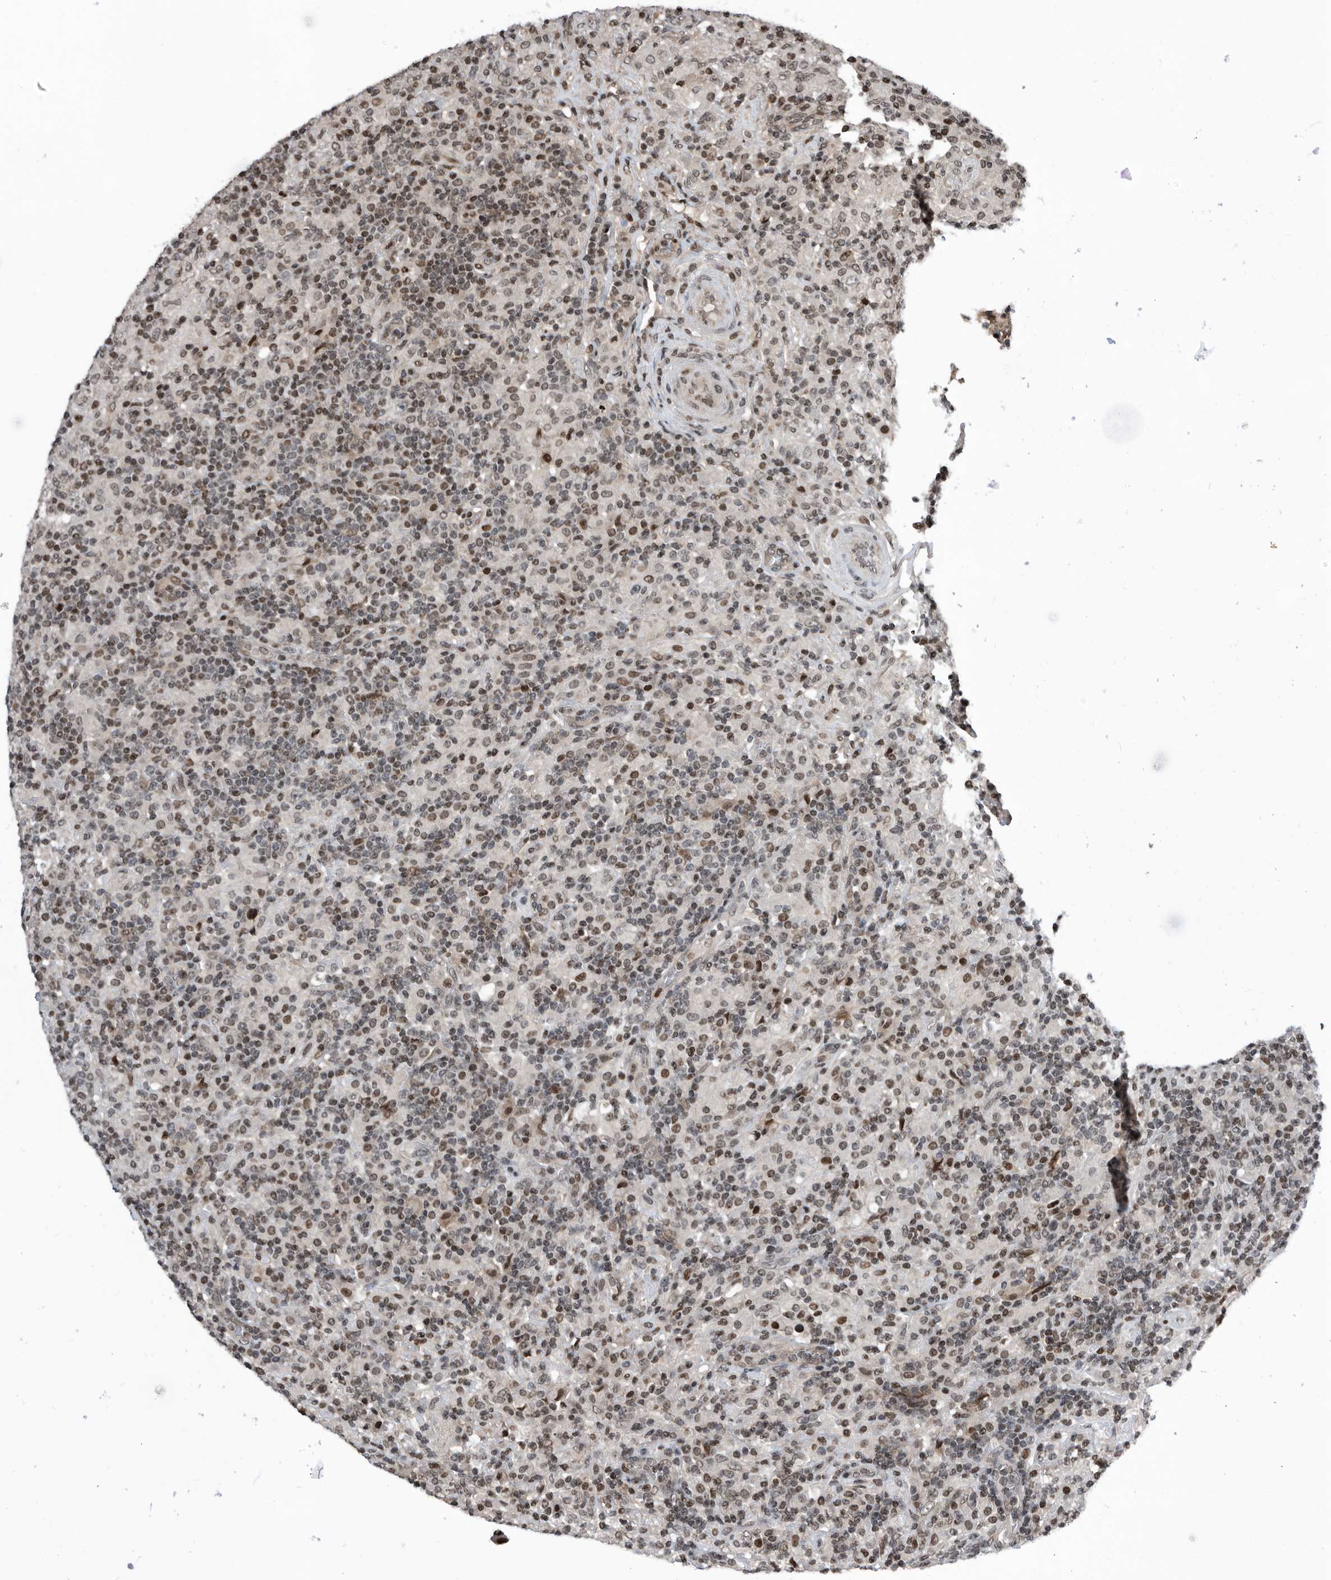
{"staining": {"intensity": "weak", "quantity": "25%-75%", "location": "nuclear"}, "tissue": "lymphoma", "cell_type": "Tumor cells", "image_type": "cancer", "snomed": [{"axis": "morphology", "description": "Hodgkin's disease, NOS"}, {"axis": "topography", "description": "Lymph node"}], "caption": "Lymphoma tissue shows weak nuclear staining in about 25%-75% of tumor cells (brown staining indicates protein expression, while blue staining denotes nuclei).", "gene": "SNRNP48", "patient": {"sex": "male", "age": 70}}